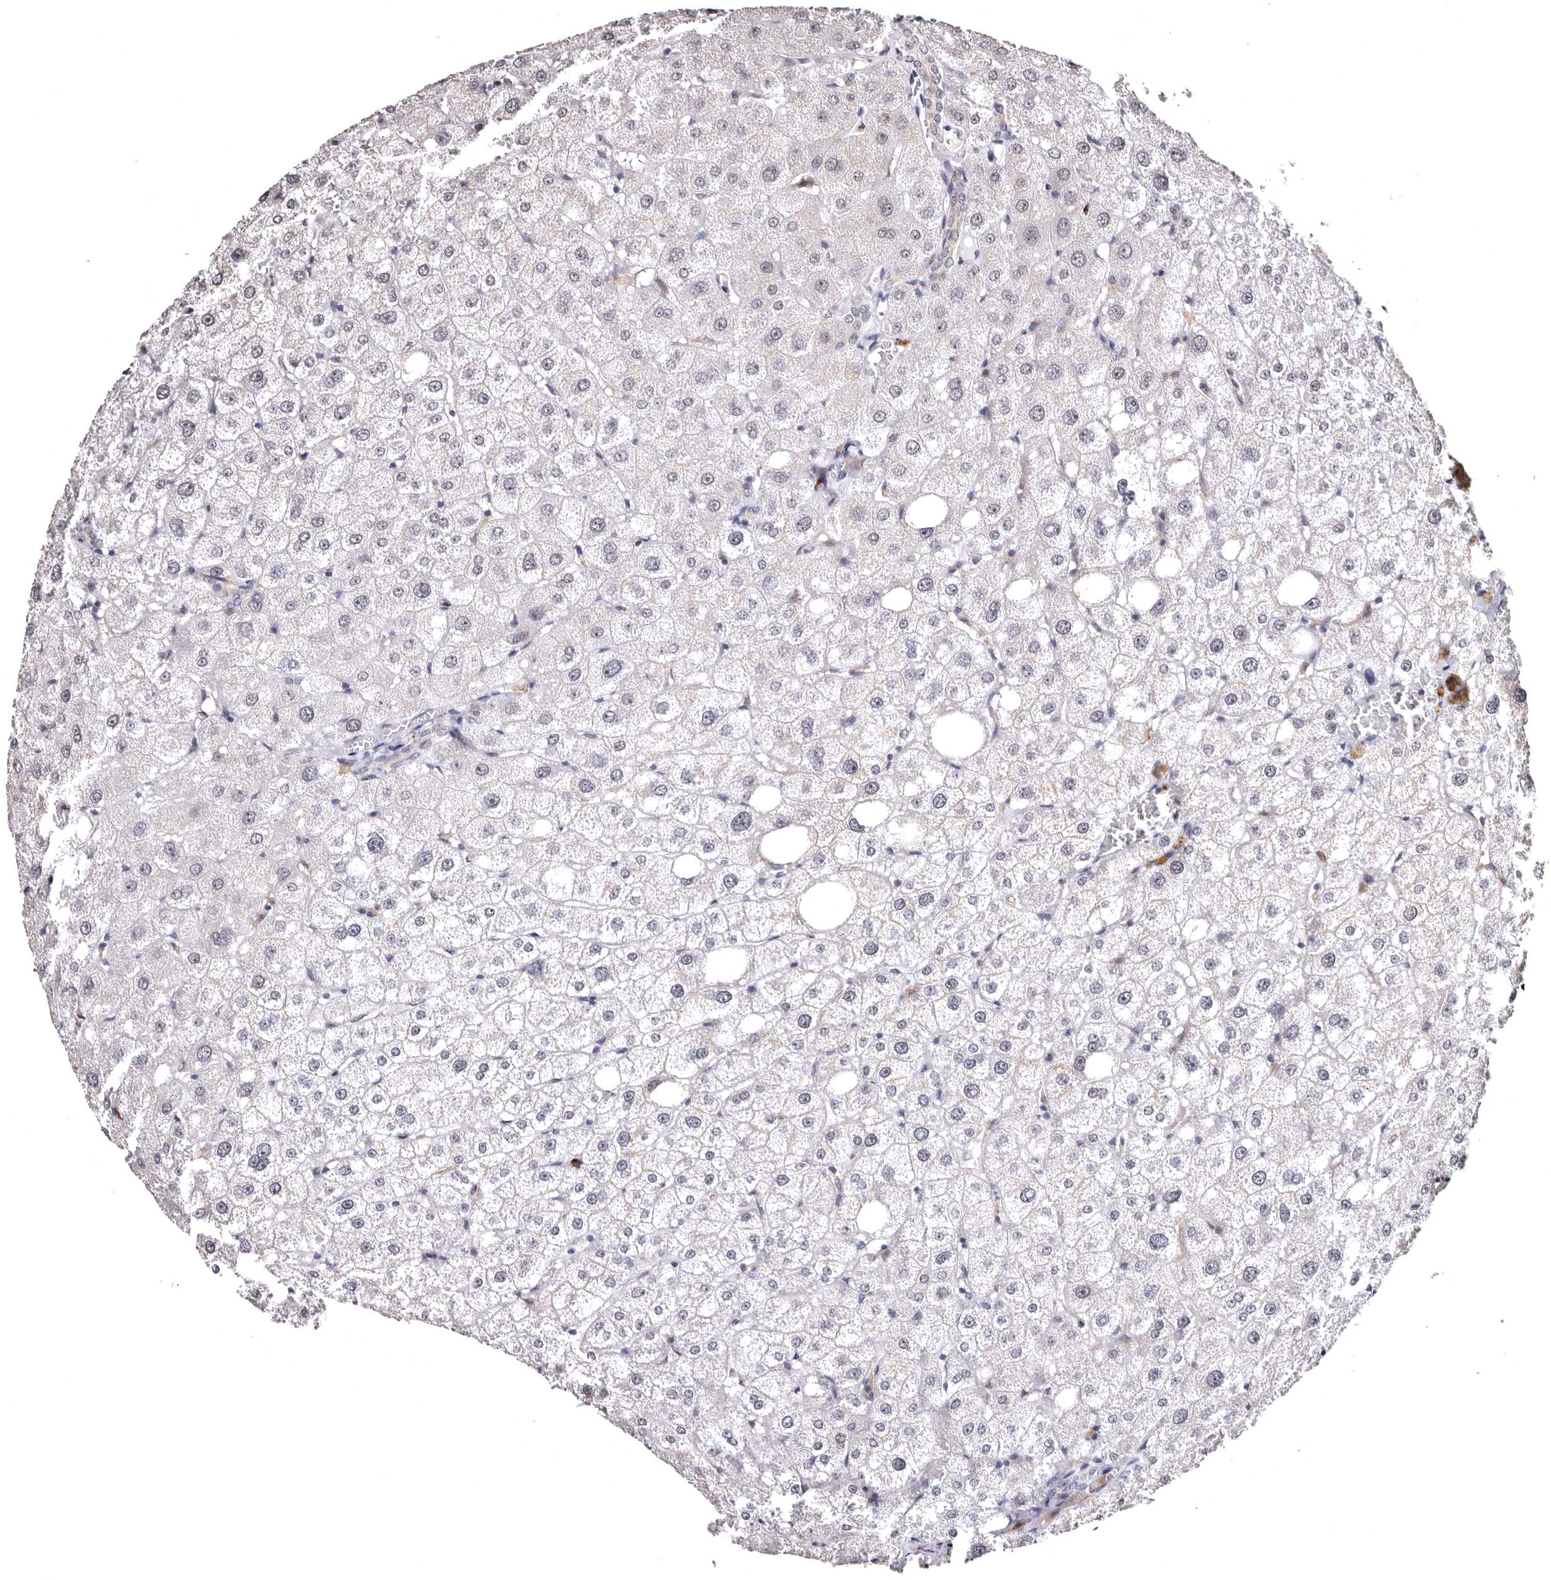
{"staining": {"intensity": "negative", "quantity": "none", "location": "none"}, "tissue": "liver", "cell_type": "Cholangiocytes", "image_type": "normal", "snomed": [{"axis": "morphology", "description": "Normal tissue, NOS"}, {"axis": "topography", "description": "Liver"}], "caption": "This is a micrograph of immunohistochemistry (IHC) staining of normal liver, which shows no positivity in cholangiocytes. (Brightfield microscopy of DAB (3,3'-diaminobenzidine) immunohistochemistry (IHC) at high magnification).", "gene": "FAM91A1", "patient": {"sex": "male", "age": 73}}